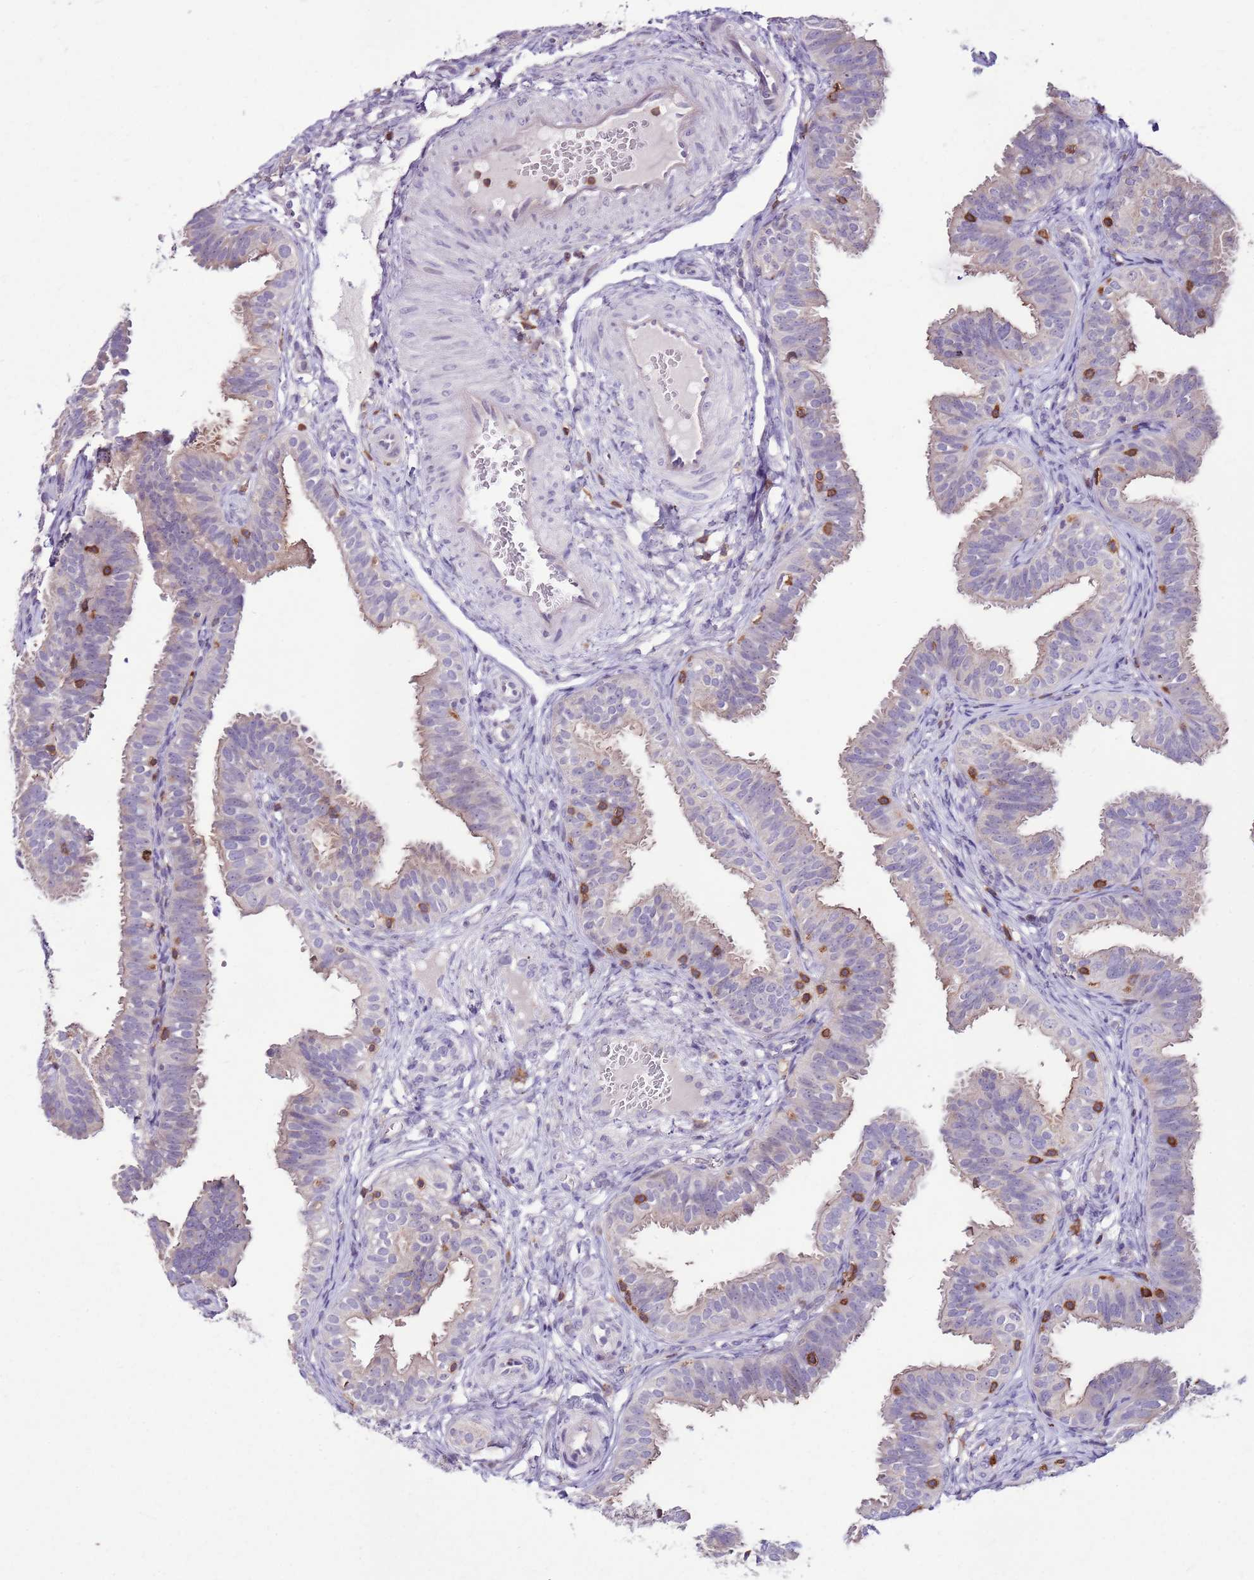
{"staining": {"intensity": "weak", "quantity": "25%-75%", "location": "cytoplasmic/membranous"}, "tissue": "fallopian tube", "cell_type": "Glandular cells", "image_type": "normal", "snomed": [{"axis": "morphology", "description": "Normal tissue, NOS"}, {"axis": "topography", "description": "Fallopian tube"}], "caption": "Glandular cells reveal low levels of weak cytoplasmic/membranous positivity in approximately 25%-75% of cells in benign human fallopian tube. The staining was performed using DAB to visualize the protein expression in brown, while the nuclei were stained in blue with hematoxylin (Magnification: 20x).", "gene": "ZSWIM1", "patient": {"sex": "female", "age": 35}}